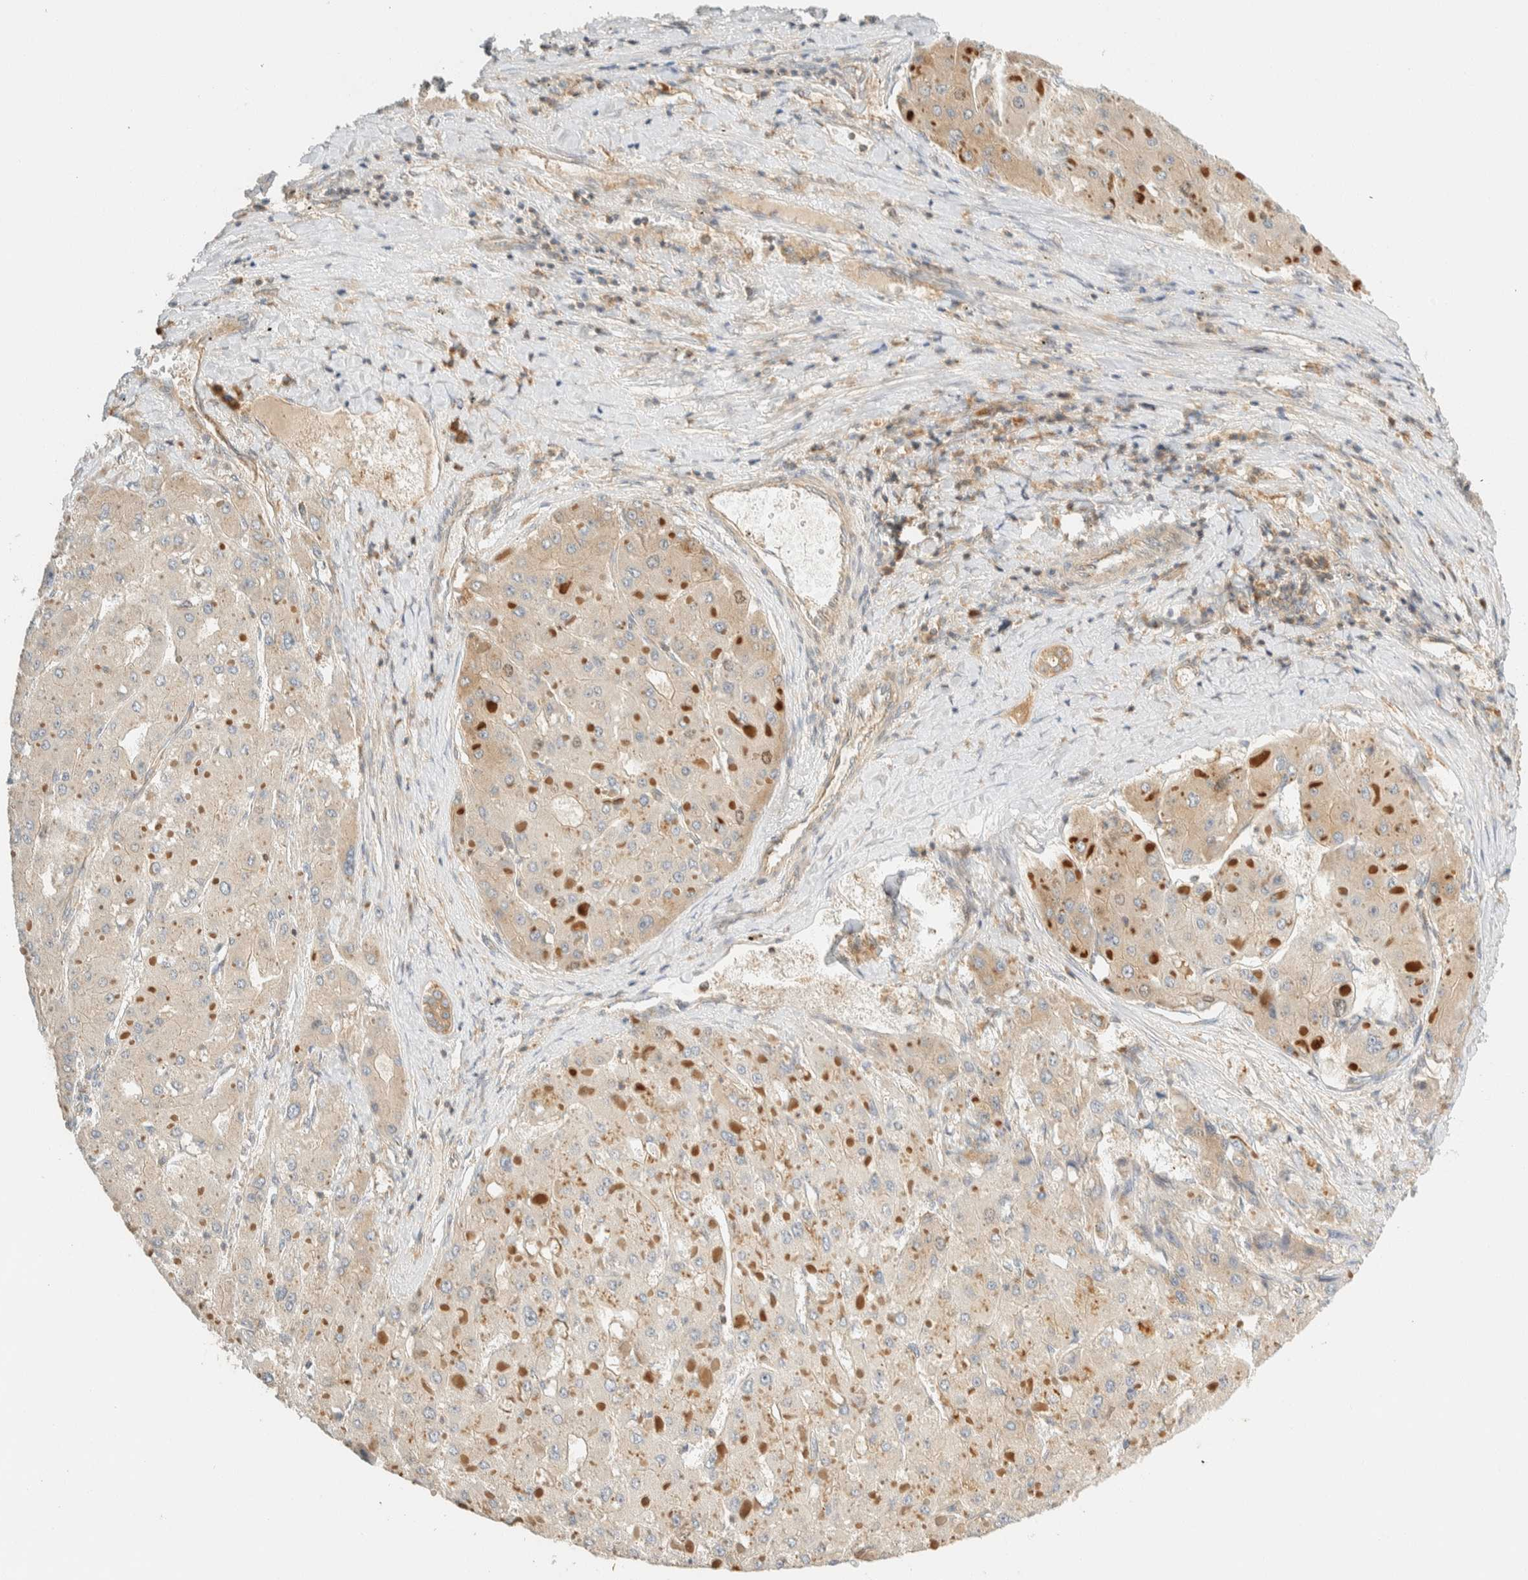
{"staining": {"intensity": "negative", "quantity": "none", "location": "none"}, "tissue": "liver cancer", "cell_type": "Tumor cells", "image_type": "cancer", "snomed": [{"axis": "morphology", "description": "Carcinoma, Hepatocellular, NOS"}, {"axis": "topography", "description": "Liver"}], "caption": "High magnification brightfield microscopy of liver cancer stained with DAB (3,3'-diaminobenzidine) (brown) and counterstained with hematoxylin (blue): tumor cells show no significant expression. (Immunohistochemistry, brightfield microscopy, high magnification).", "gene": "ARFGEF1", "patient": {"sex": "female", "age": 73}}